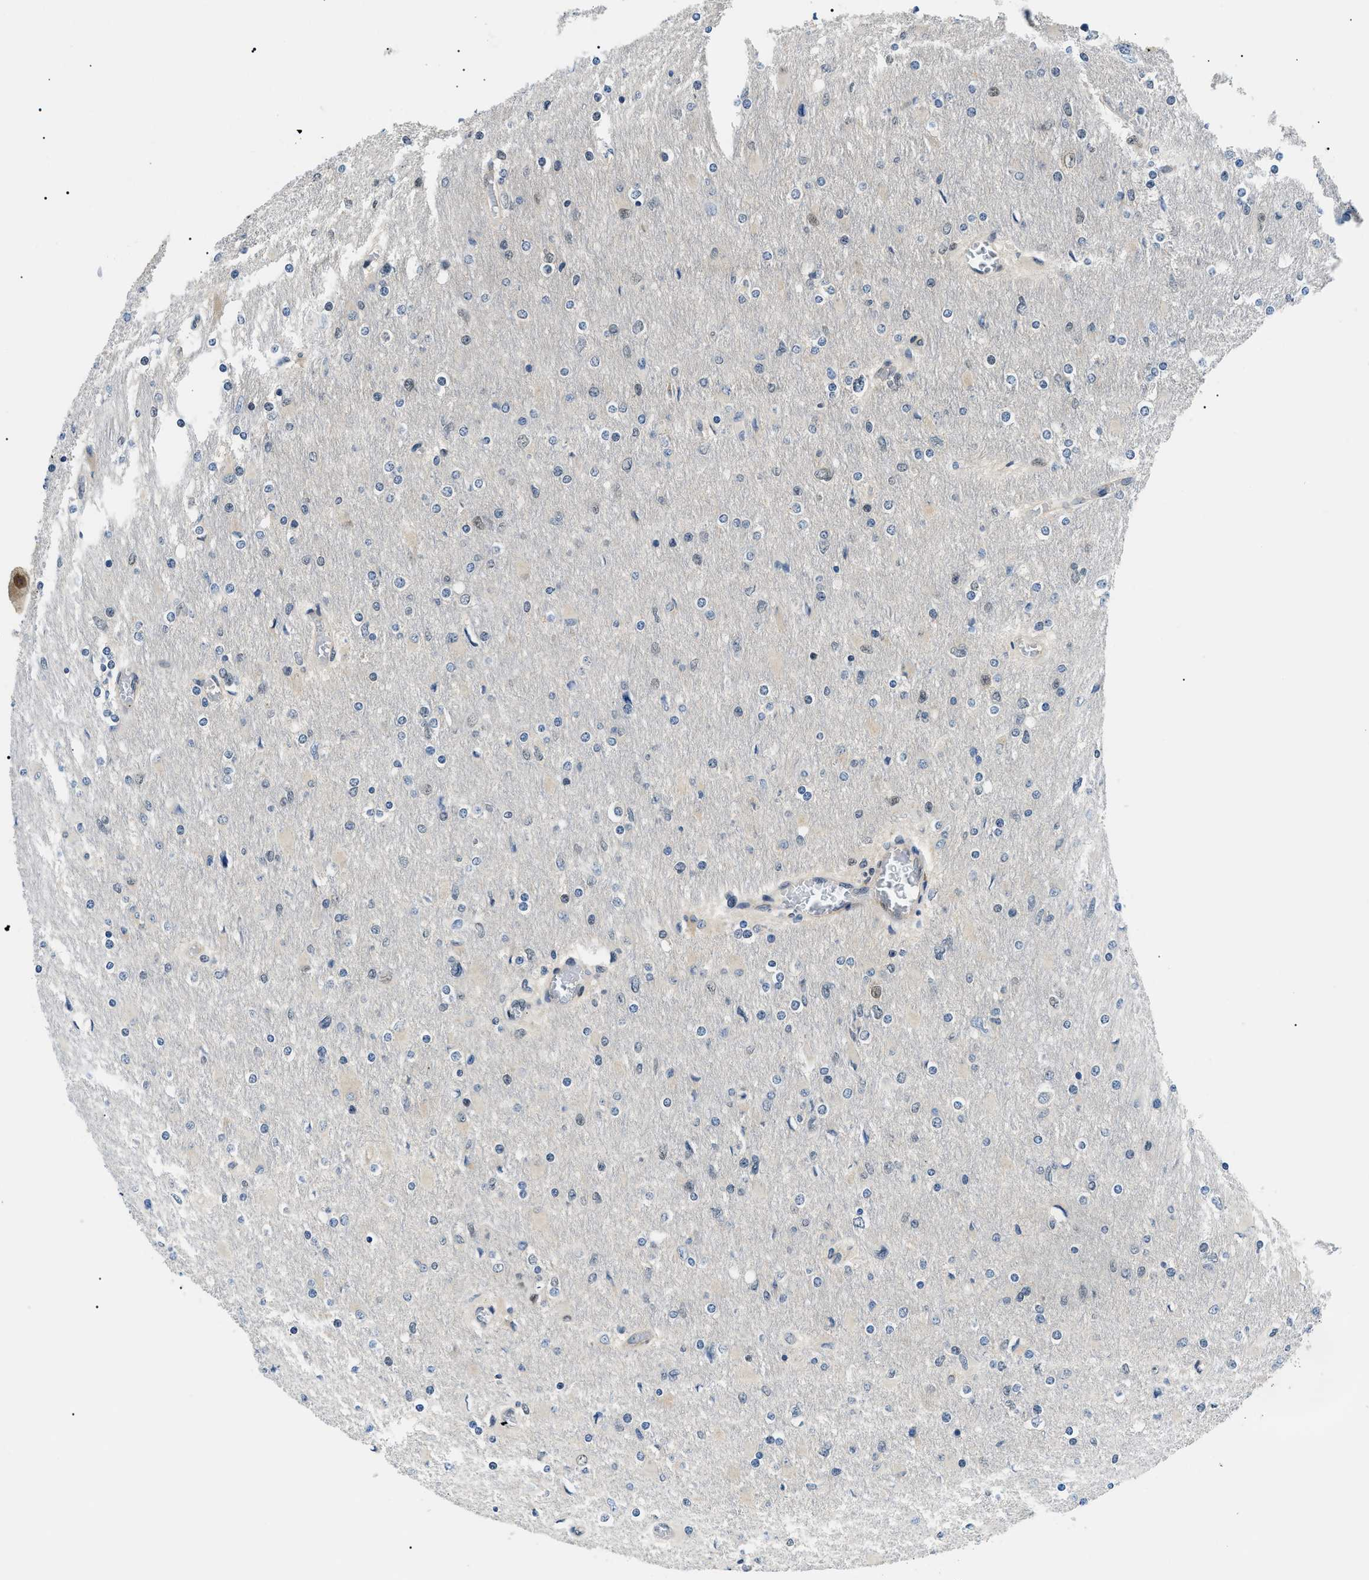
{"staining": {"intensity": "negative", "quantity": "none", "location": "none"}, "tissue": "glioma", "cell_type": "Tumor cells", "image_type": "cancer", "snomed": [{"axis": "morphology", "description": "Glioma, malignant, High grade"}, {"axis": "topography", "description": "Cerebral cortex"}], "caption": "Immunohistochemical staining of human glioma exhibits no significant positivity in tumor cells.", "gene": "RBM15", "patient": {"sex": "female", "age": 36}}